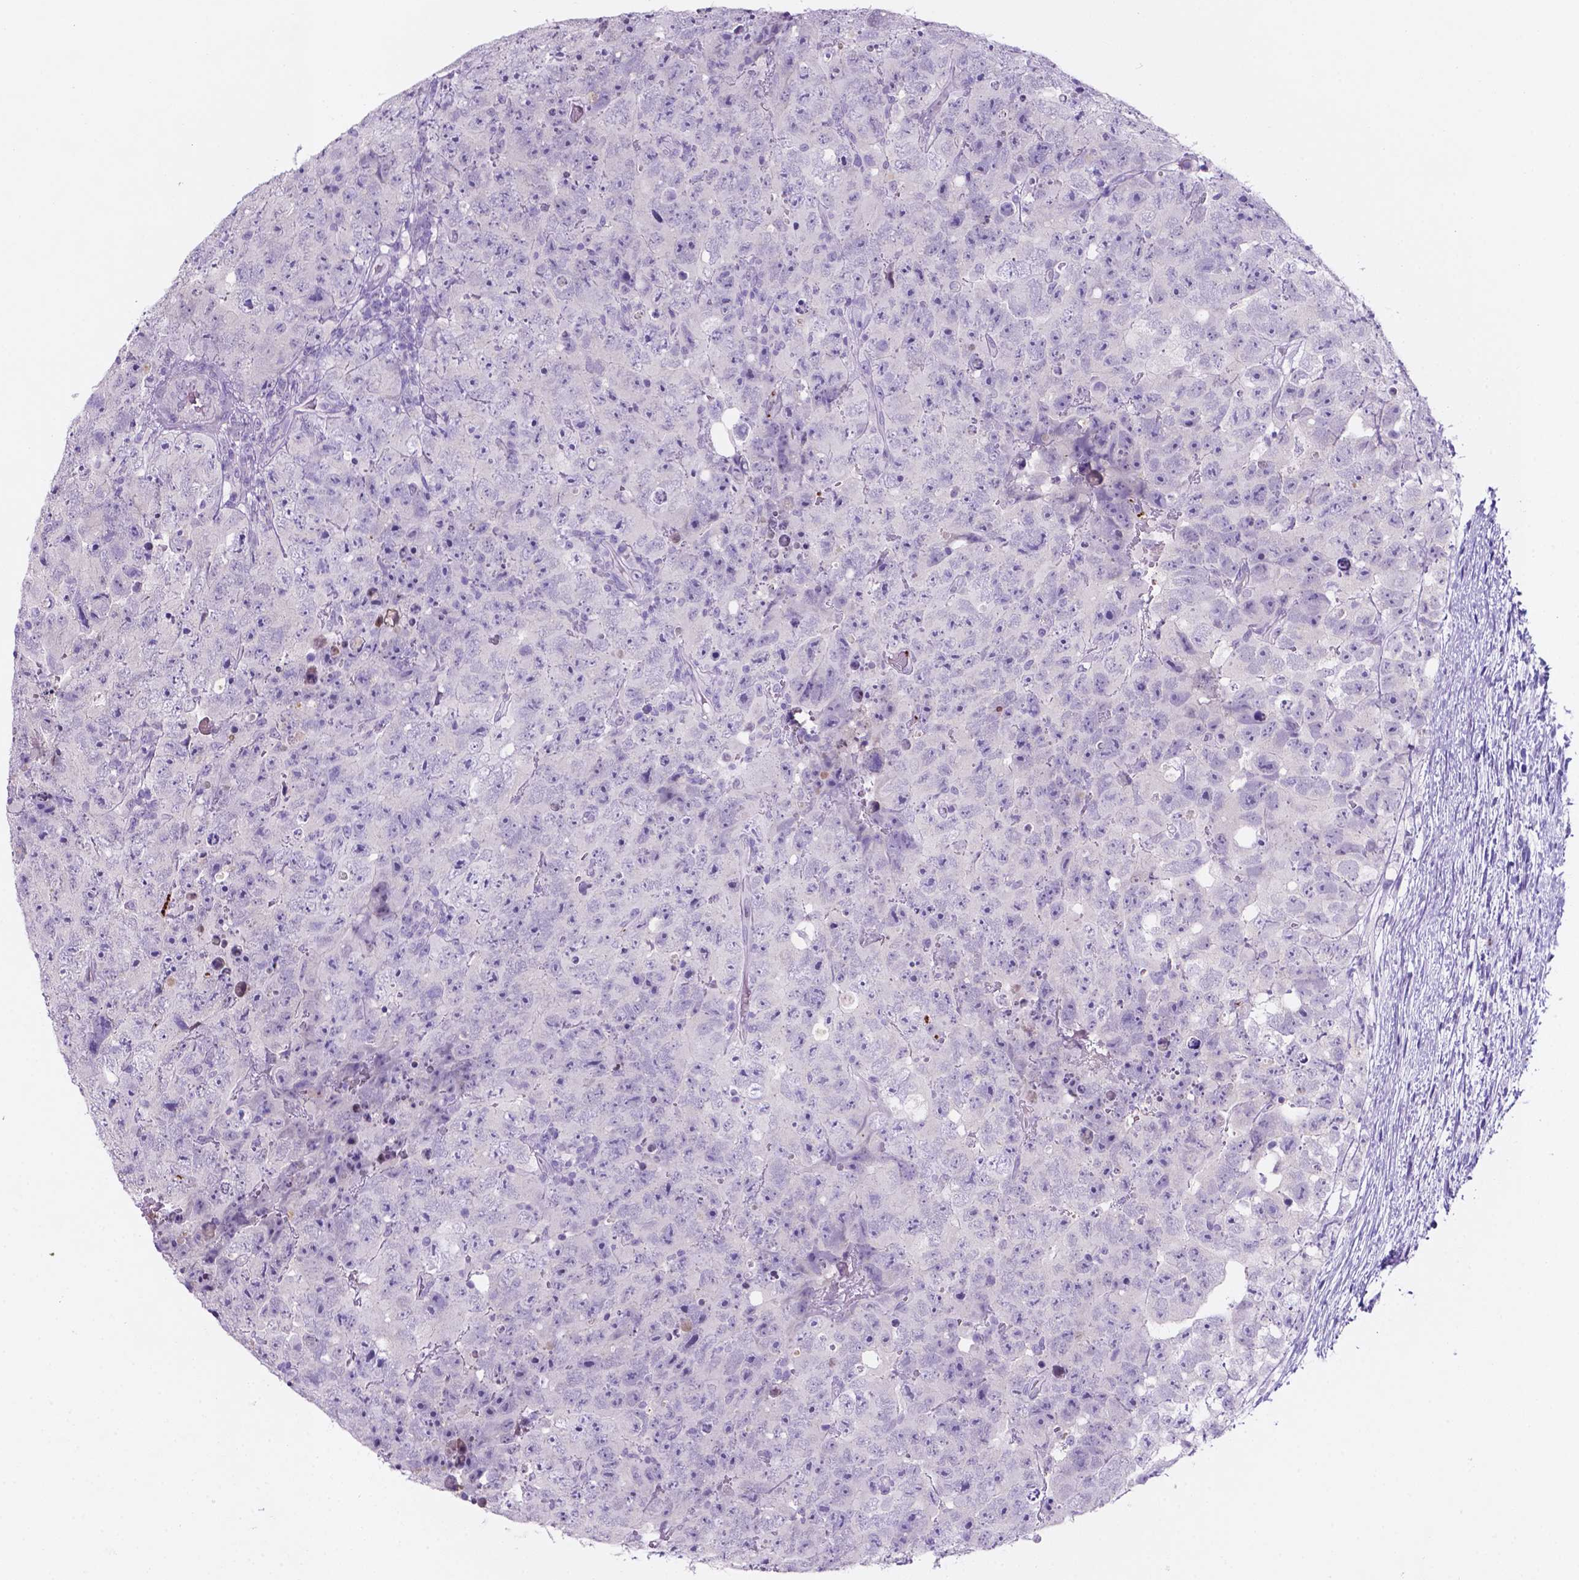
{"staining": {"intensity": "negative", "quantity": "none", "location": "none"}, "tissue": "testis cancer", "cell_type": "Tumor cells", "image_type": "cancer", "snomed": [{"axis": "morphology", "description": "Carcinoma, Embryonal, NOS"}, {"axis": "topography", "description": "Testis"}], "caption": "The histopathology image shows no significant staining in tumor cells of testis cancer.", "gene": "EBLN2", "patient": {"sex": "male", "age": 24}}